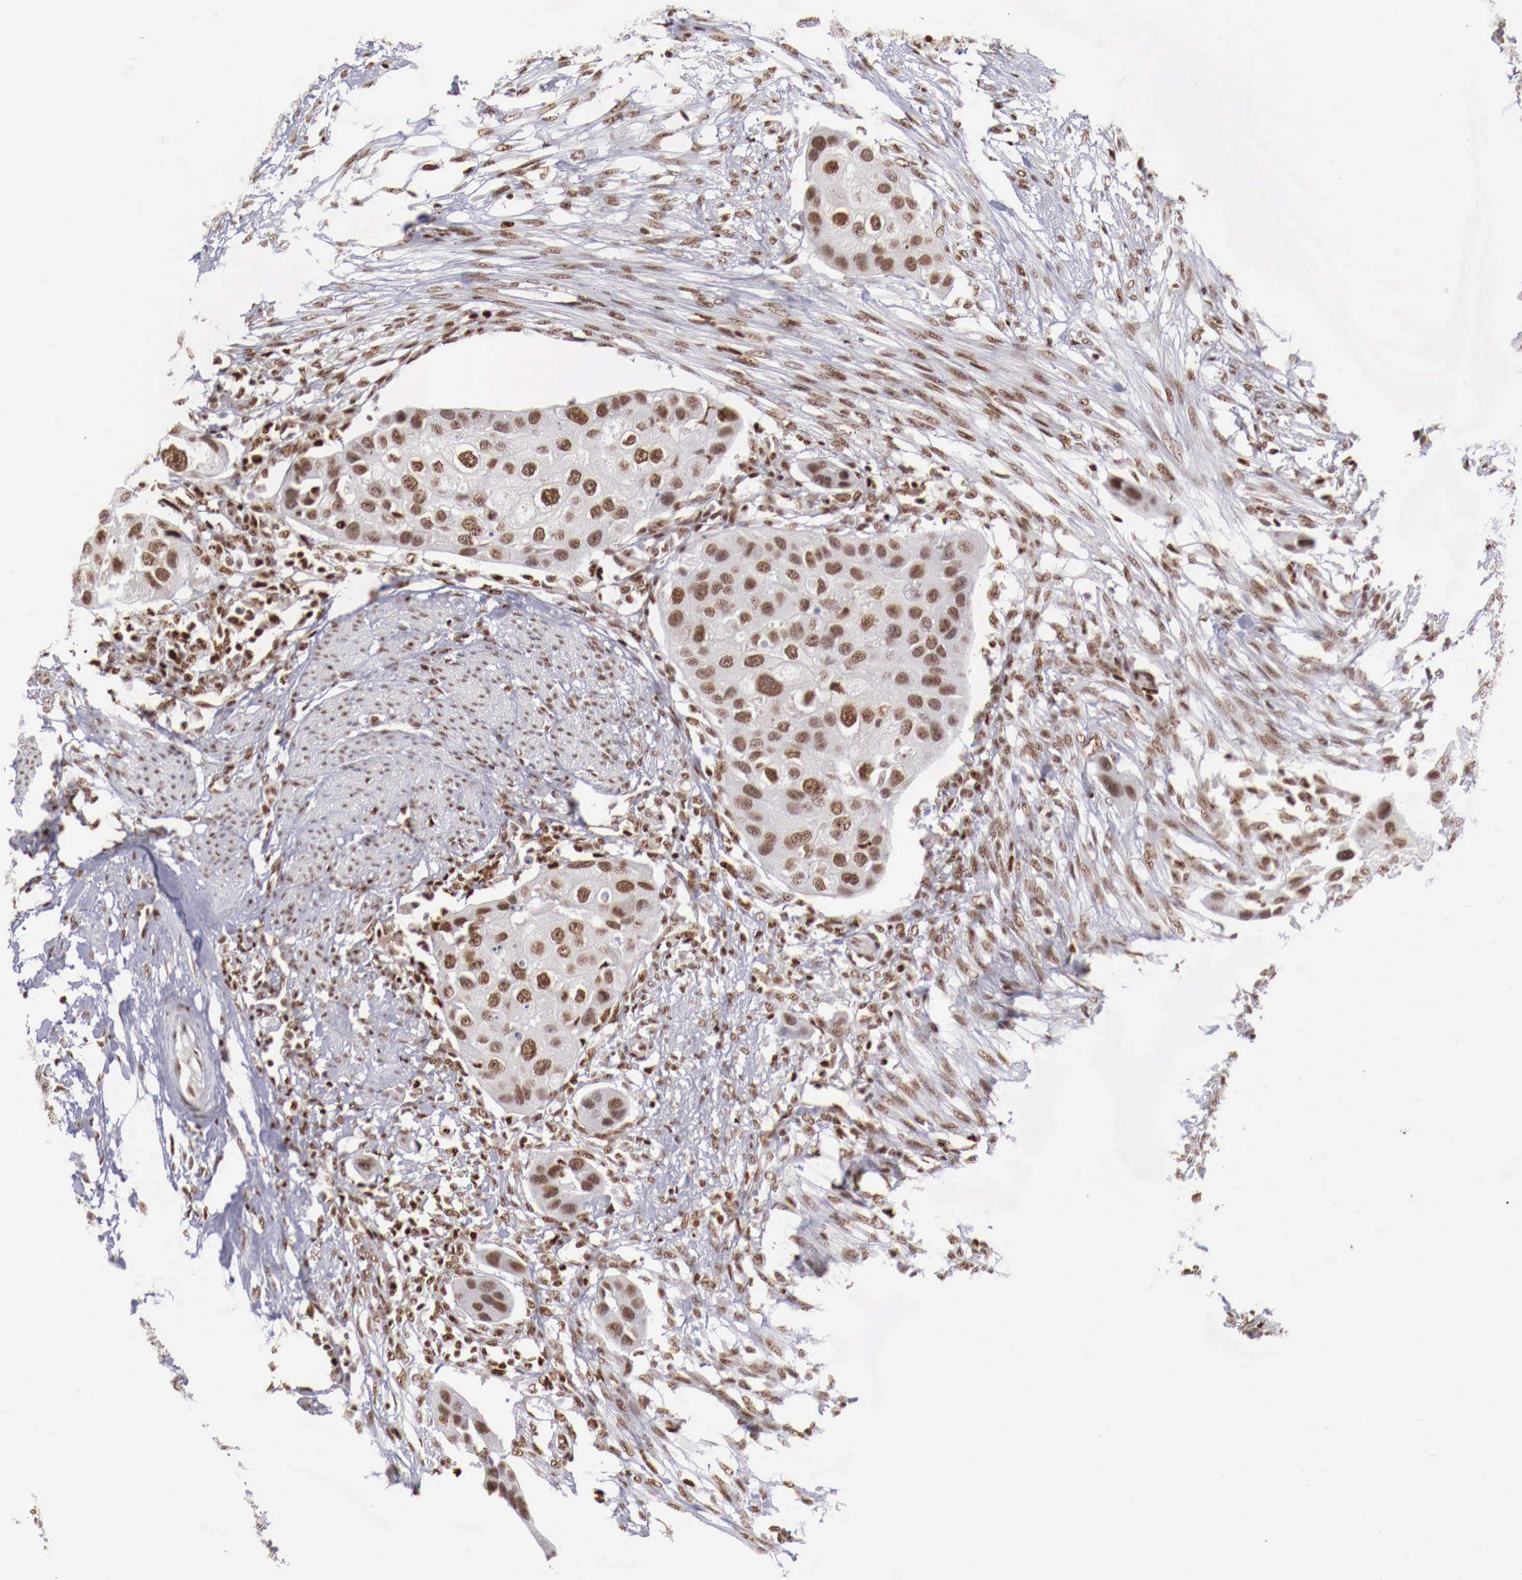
{"staining": {"intensity": "moderate", "quantity": ">75%", "location": "nuclear"}, "tissue": "urothelial cancer", "cell_type": "Tumor cells", "image_type": "cancer", "snomed": [{"axis": "morphology", "description": "Urothelial carcinoma, High grade"}, {"axis": "topography", "description": "Urinary bladder"}], "caption": "Protein staining of urothelial carcinoma (high-grade) tissue demonstrates moderate nuclear positivity in about >75% of tumor cells.", "gene": "MAX", "patient": {"sex": "male", "age": 55}}